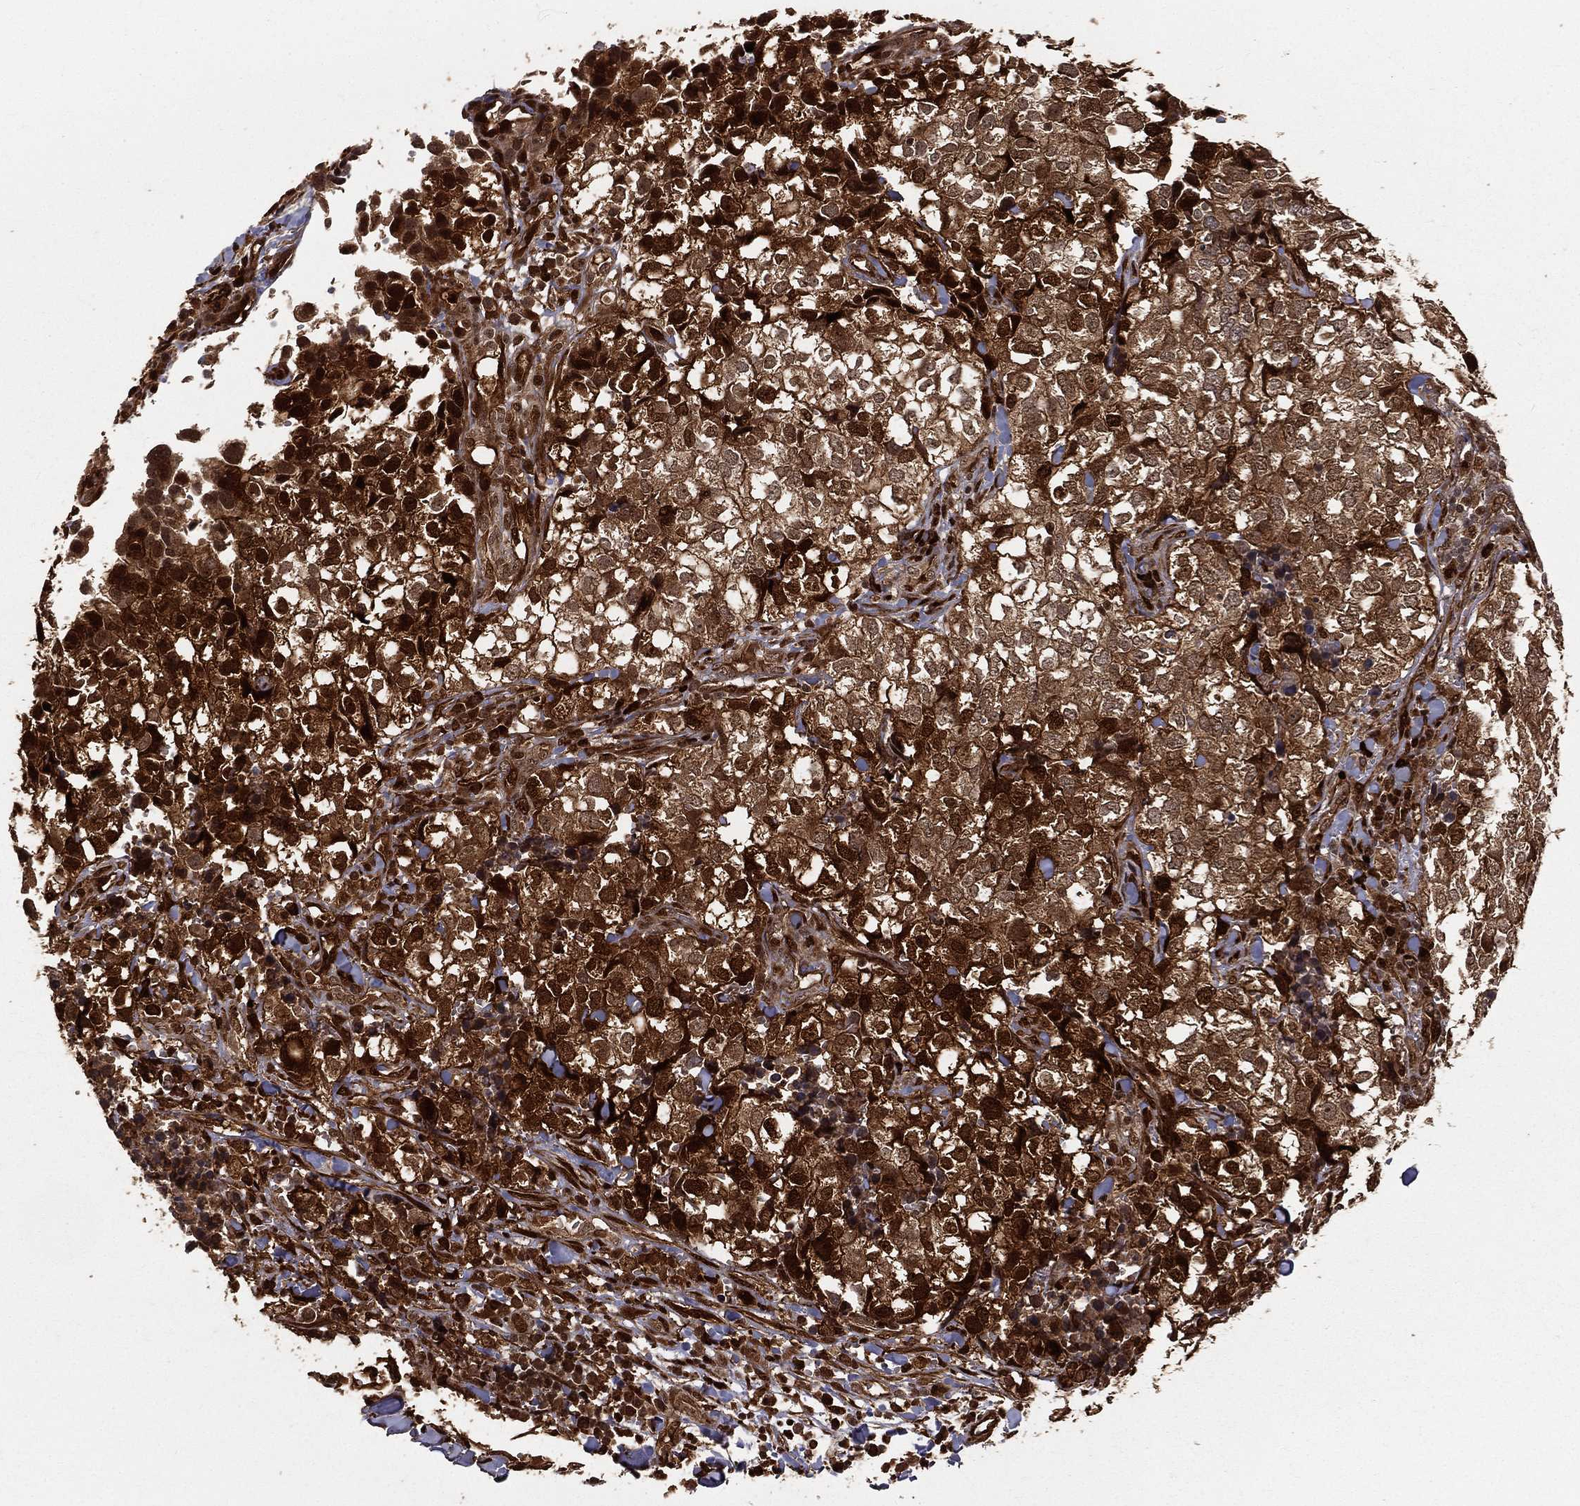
{"staining": {"intensity": "strong", "quantity": ">75%", "location": "cytoplasmic/membranous,nuclear"}, "tissue": "breast cancer", "cell_type": "Tumor cells", "image_type": "cancer", "snomed": [{"axis": "morphology", "description": "Duct carcinoma"}, {"axis": "topography", "description": "Breast"}], "caption": "A brown stain highlights strong cytoplasmic/membranous and nuclear positivity of a protein in breast infiltrating ductal carcinoma tumor cells.", "gene": "MAPK1", "patient": {"sex": "female", "age": 30}}